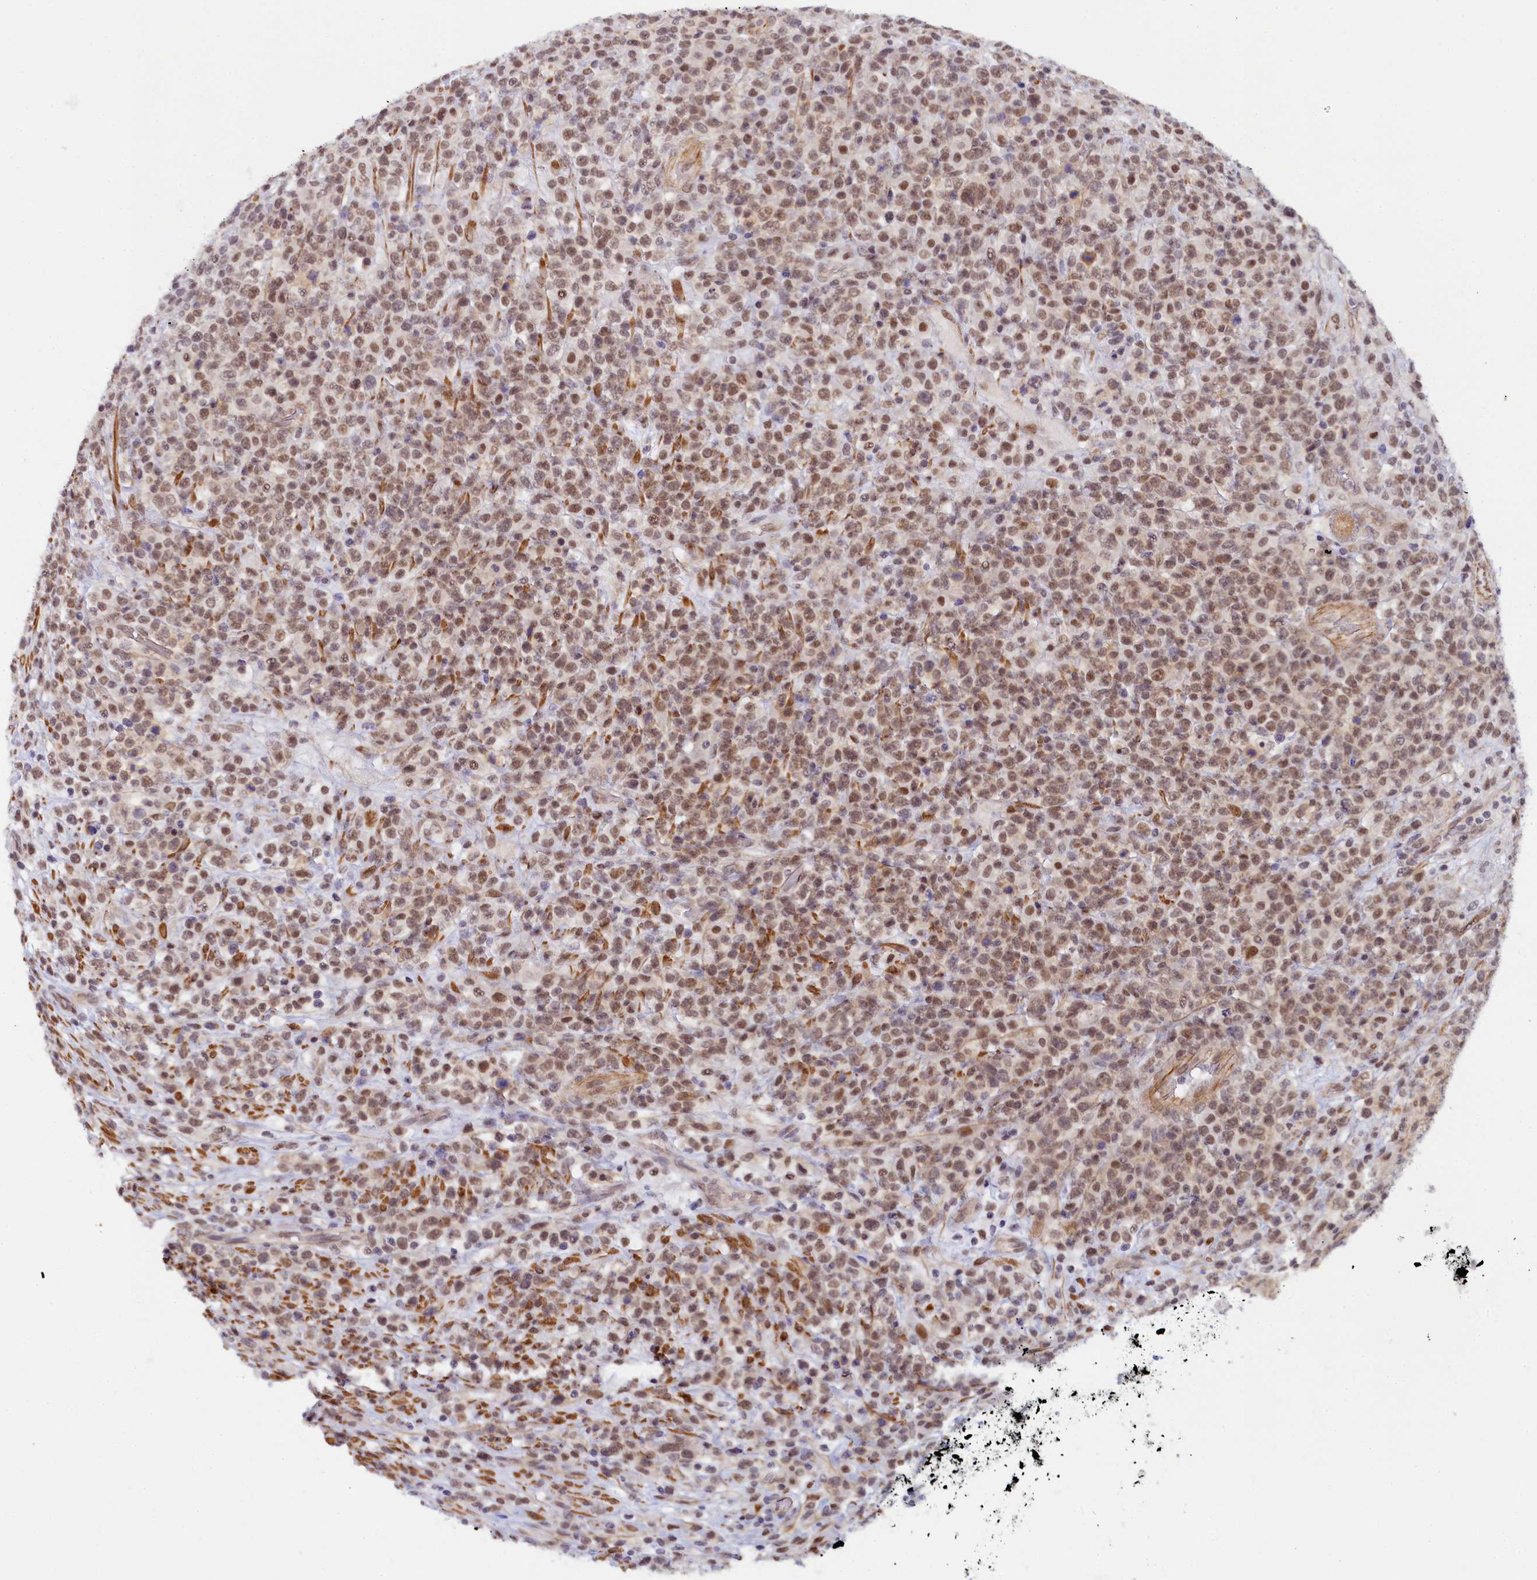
{"staining": {"intensity": "moderate", "quantity": ">75%", "location": "nuclear"}, "tissue": "lymphoma", "cell_type": "Tumor cells", "image_type": "cancer", "snomed": [{"axis": "morphology", "description": "Malignant lymphoma, non-Hodgkin's type, High grade"}, {"axis": "topography", "description": "Colon"}], "caption": "This micrograph shows immunohistochemistry (IHC) staining of human lymphoma, with medium moderate nuclear positivity in about >75% of tumor cells.", "gene": "INTS14", "patient": {"sex": "female", "age": 53}}